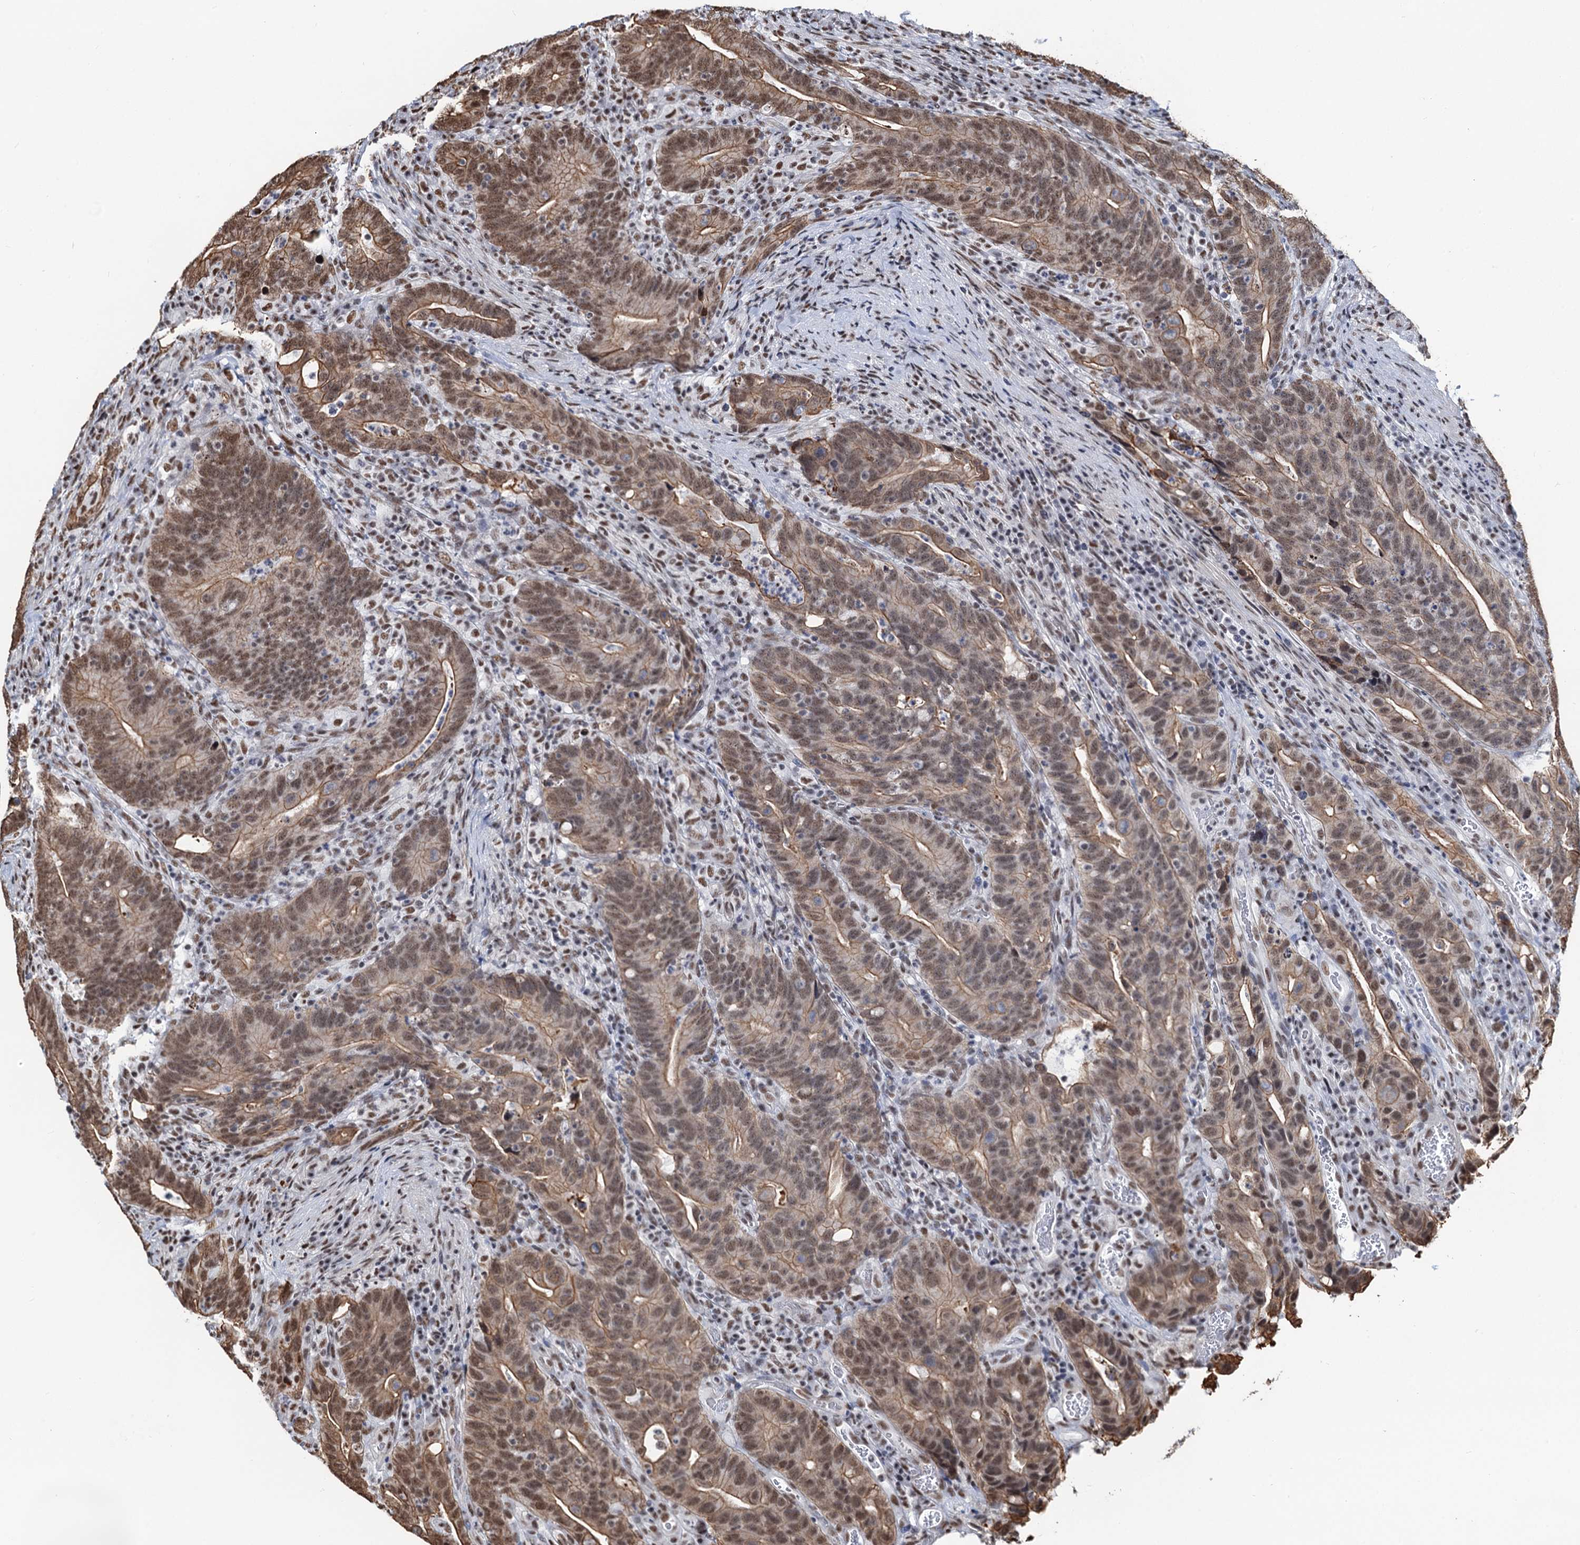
{"staining": {"intensity": "moderate", "quantity": ">75%", "location": "cytoplasmic/membranous,nuclear"}, "tissue": "colorectal cancer", "cell_type": "Tumor cells", "image_type": "cancer", "snomed": [{"axis": "morphology", "description": "Adenocarcinoma, NOS"}, {"axis": "topography", "description": "Colon"}], "caption": "A brown stain labels moderate cytoplasmic/membranous and nuclear positivity of a protein in human colorectal cancer tumor cells.", "gene": "ZNF609", "patient": {"sex": "female", "age": 66}}